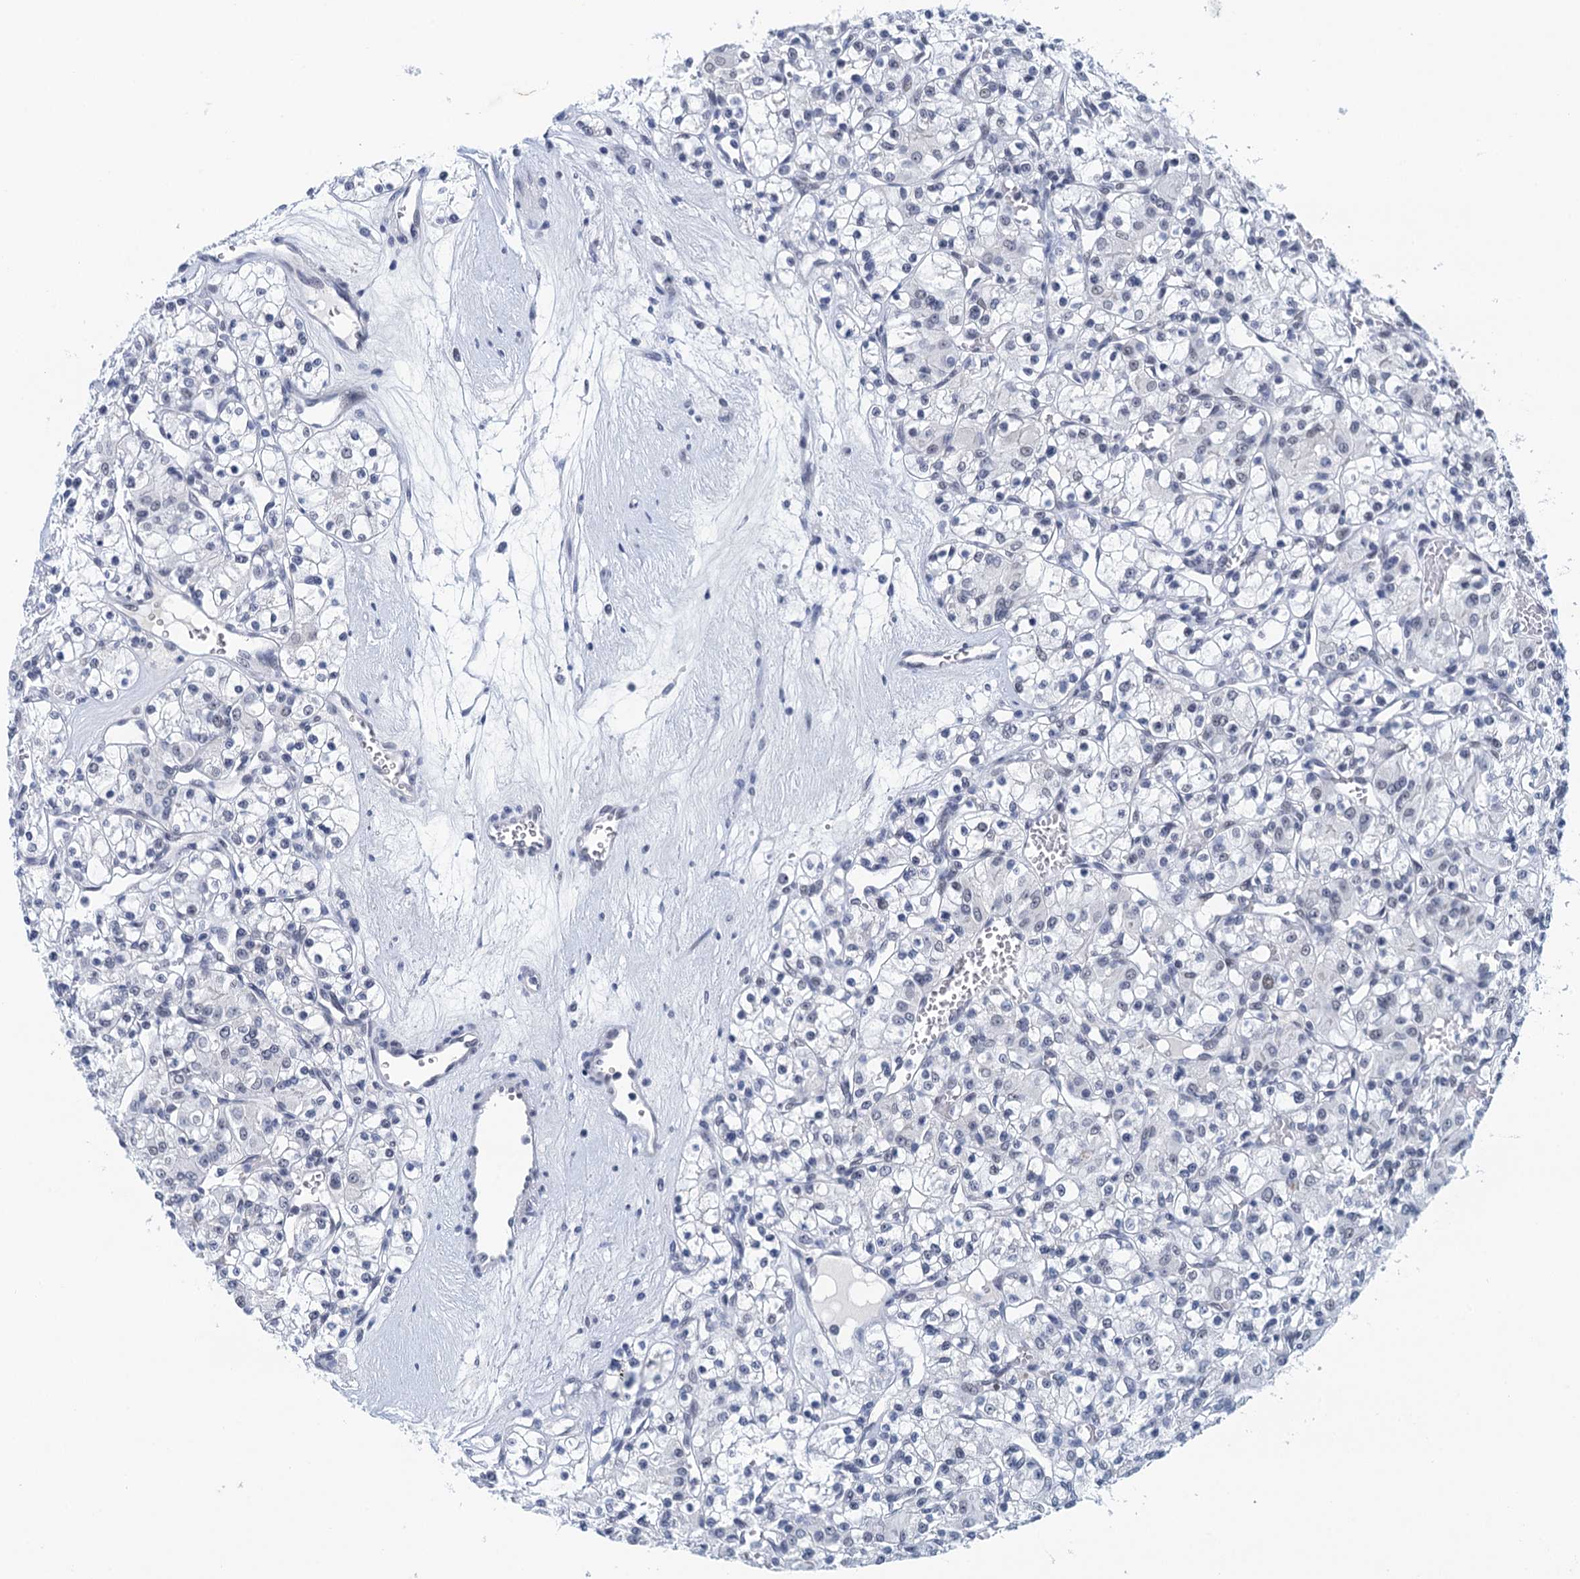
{"staining": {"intensity": "negative", "quantity": "none", "location": "none"}, "tissue": "renal cancer", "cell_type": "Tumor cells", "image_type": "cancer", "snomed": [{"axis": "morphology", "description": "Adenocarcinoma, NOS"}, {"axis": "topography", "description": "Kidney"}], "caption": "The image reveals no significant positivity in tumor cells of renal adenocarcinoma. (DAB (3,3'-diaminobenzidine) immunohistochemistry visualized using brightfield microscopy, high magnification).", "gene": "EPS8L1", "patient": {"sex": "female", "age": 59}}